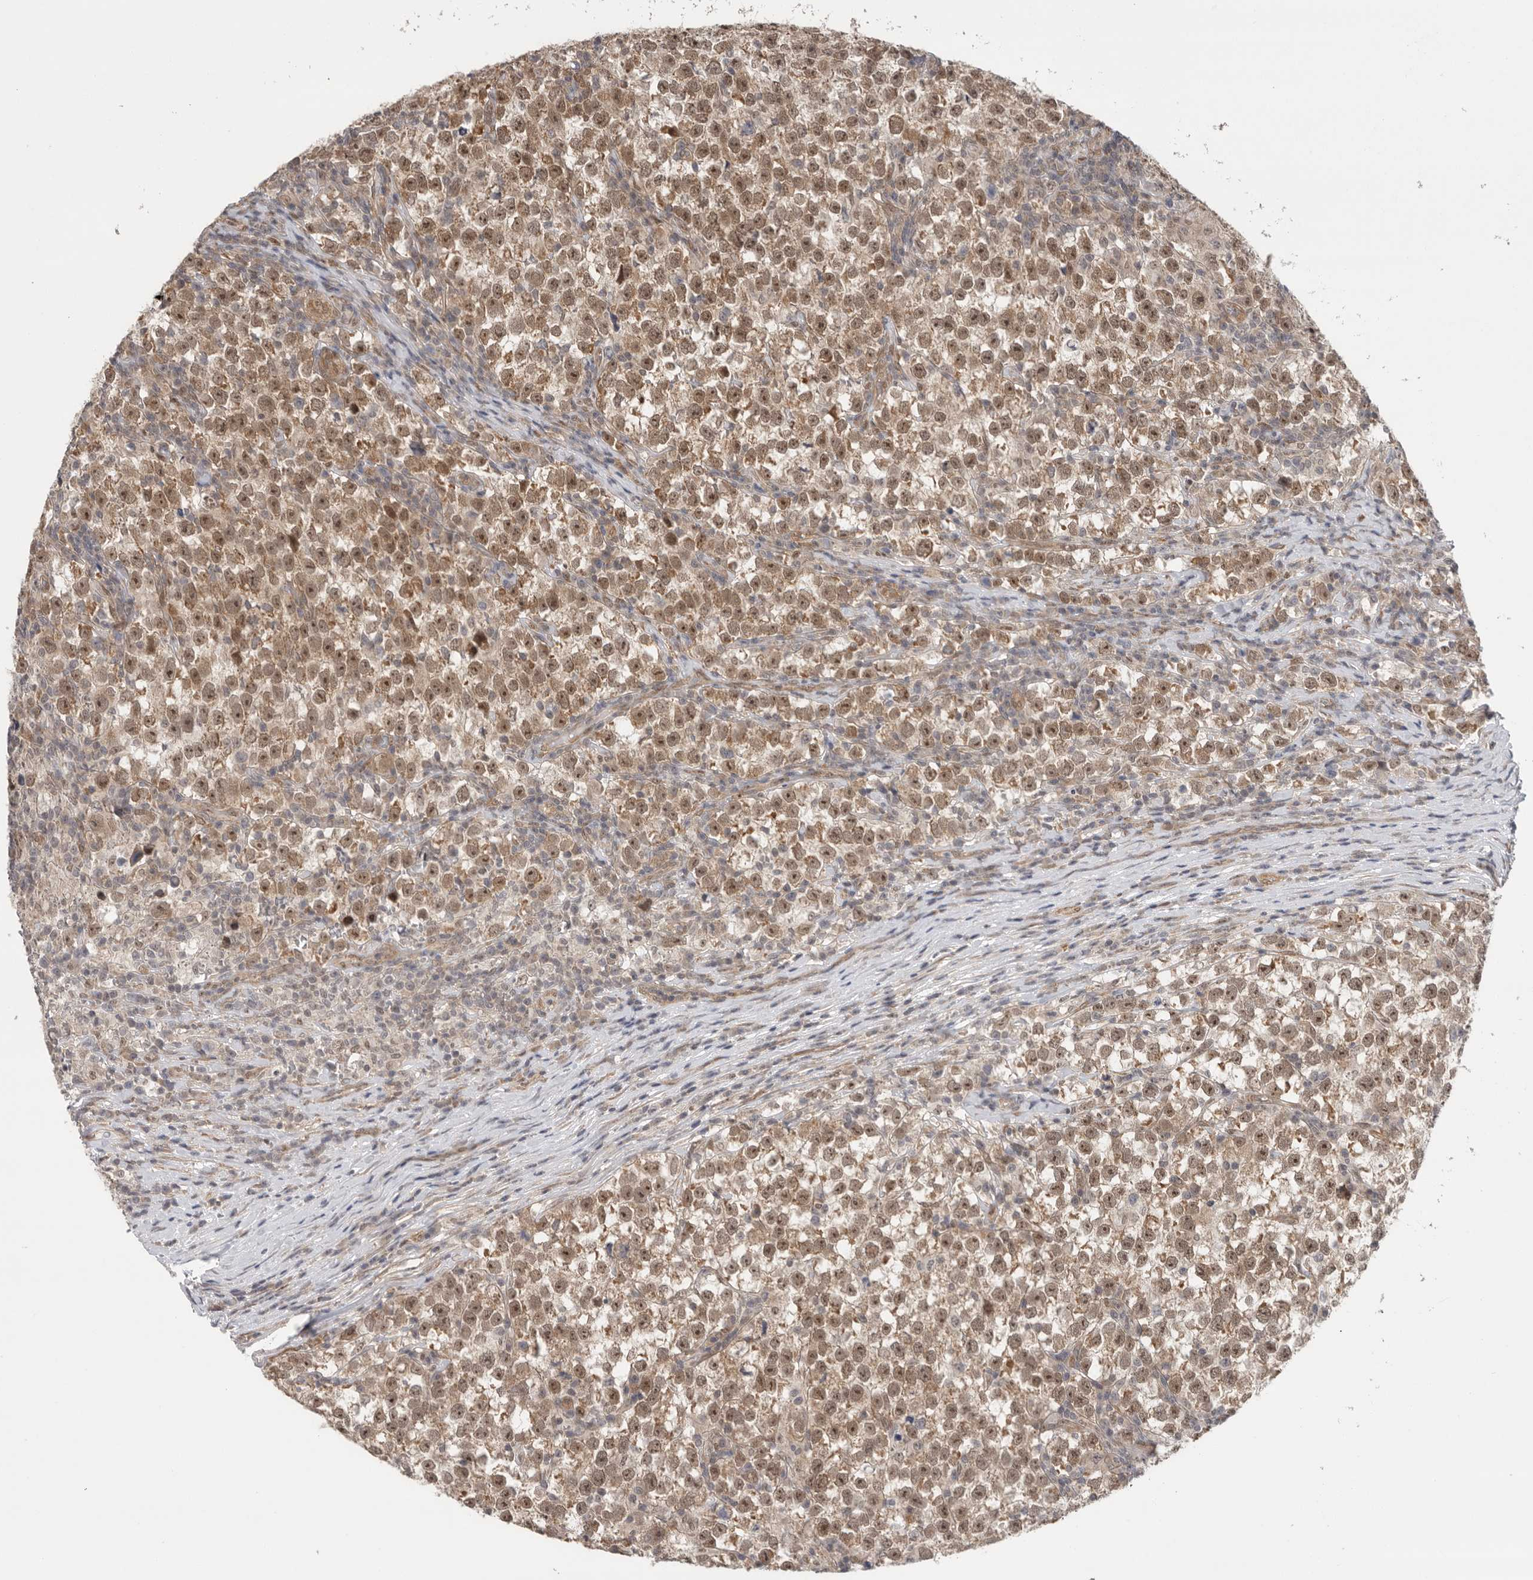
{"staining": {"intensity": "moderate", "quantity": ">75%", "location": "cytoplasmic/membranous,nuclear"}, "tissue": "testis cancer", "cell_type": "Tumor cells", "image_type": "cancer", "snomed": [{"axis": "morphology", "description": "Normal tissue, NOS"}, {"axis": "morphology", "description": "Seminoma, NOS"}, {"axis": "topography", "description": "Testis"}], "caption": "Seminoma (testis) was stained to show a protein in brown. There is medium levels of moderate cytoplasmic/membranous and nuclear expression in approximately >75% of tumor cells. The protein of interest is stained brown, and the nuclei are stained in blue (DAB (3,3'-diaminobenzidine) IHC with brightfield microscopy, high magnification).", "gene": "VPS50", "patient": {"sex": "male", "age": 43}}